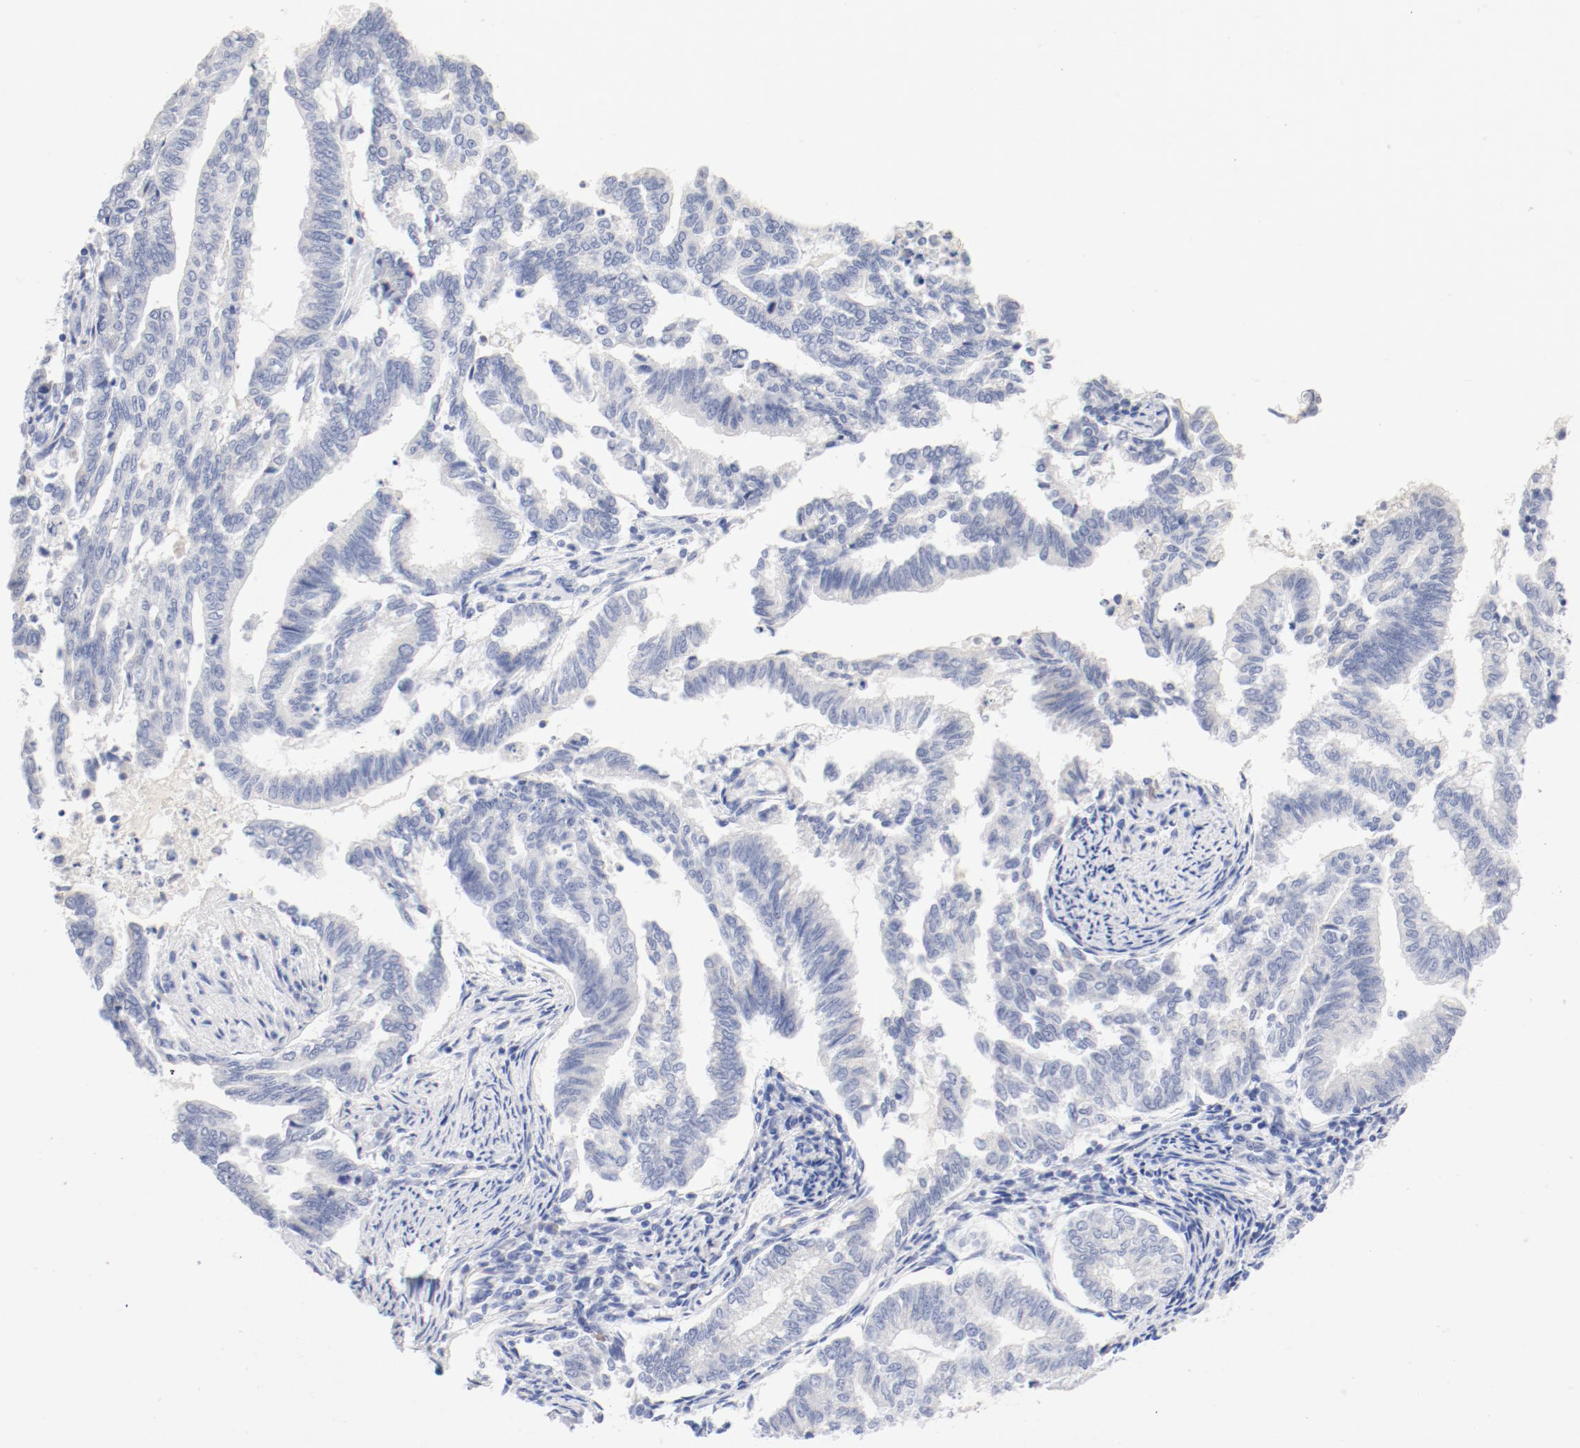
{"staining": {"intensity": "negative", "quantity": "none", "location": "none"}, "tissue": "endometrial cancer", "cell_type": "Tumor cells", "image_type": "cancer", "snomed": [{"axis": "morphology", "description": "Adenocarcinoma, NOS"}, {"axis": "topography", "description": "Endometrium"}], "caption": "This is a image of immunohistochemistry (IHC) staining of endometrial cancer (adenocarcinoma), which shows no expression in tumor cells. (Immunohistochemistry, brightfield microscopy, high magnification).", "gene": "HOMER1", "patient": {"sex": "female", "age": 79}}